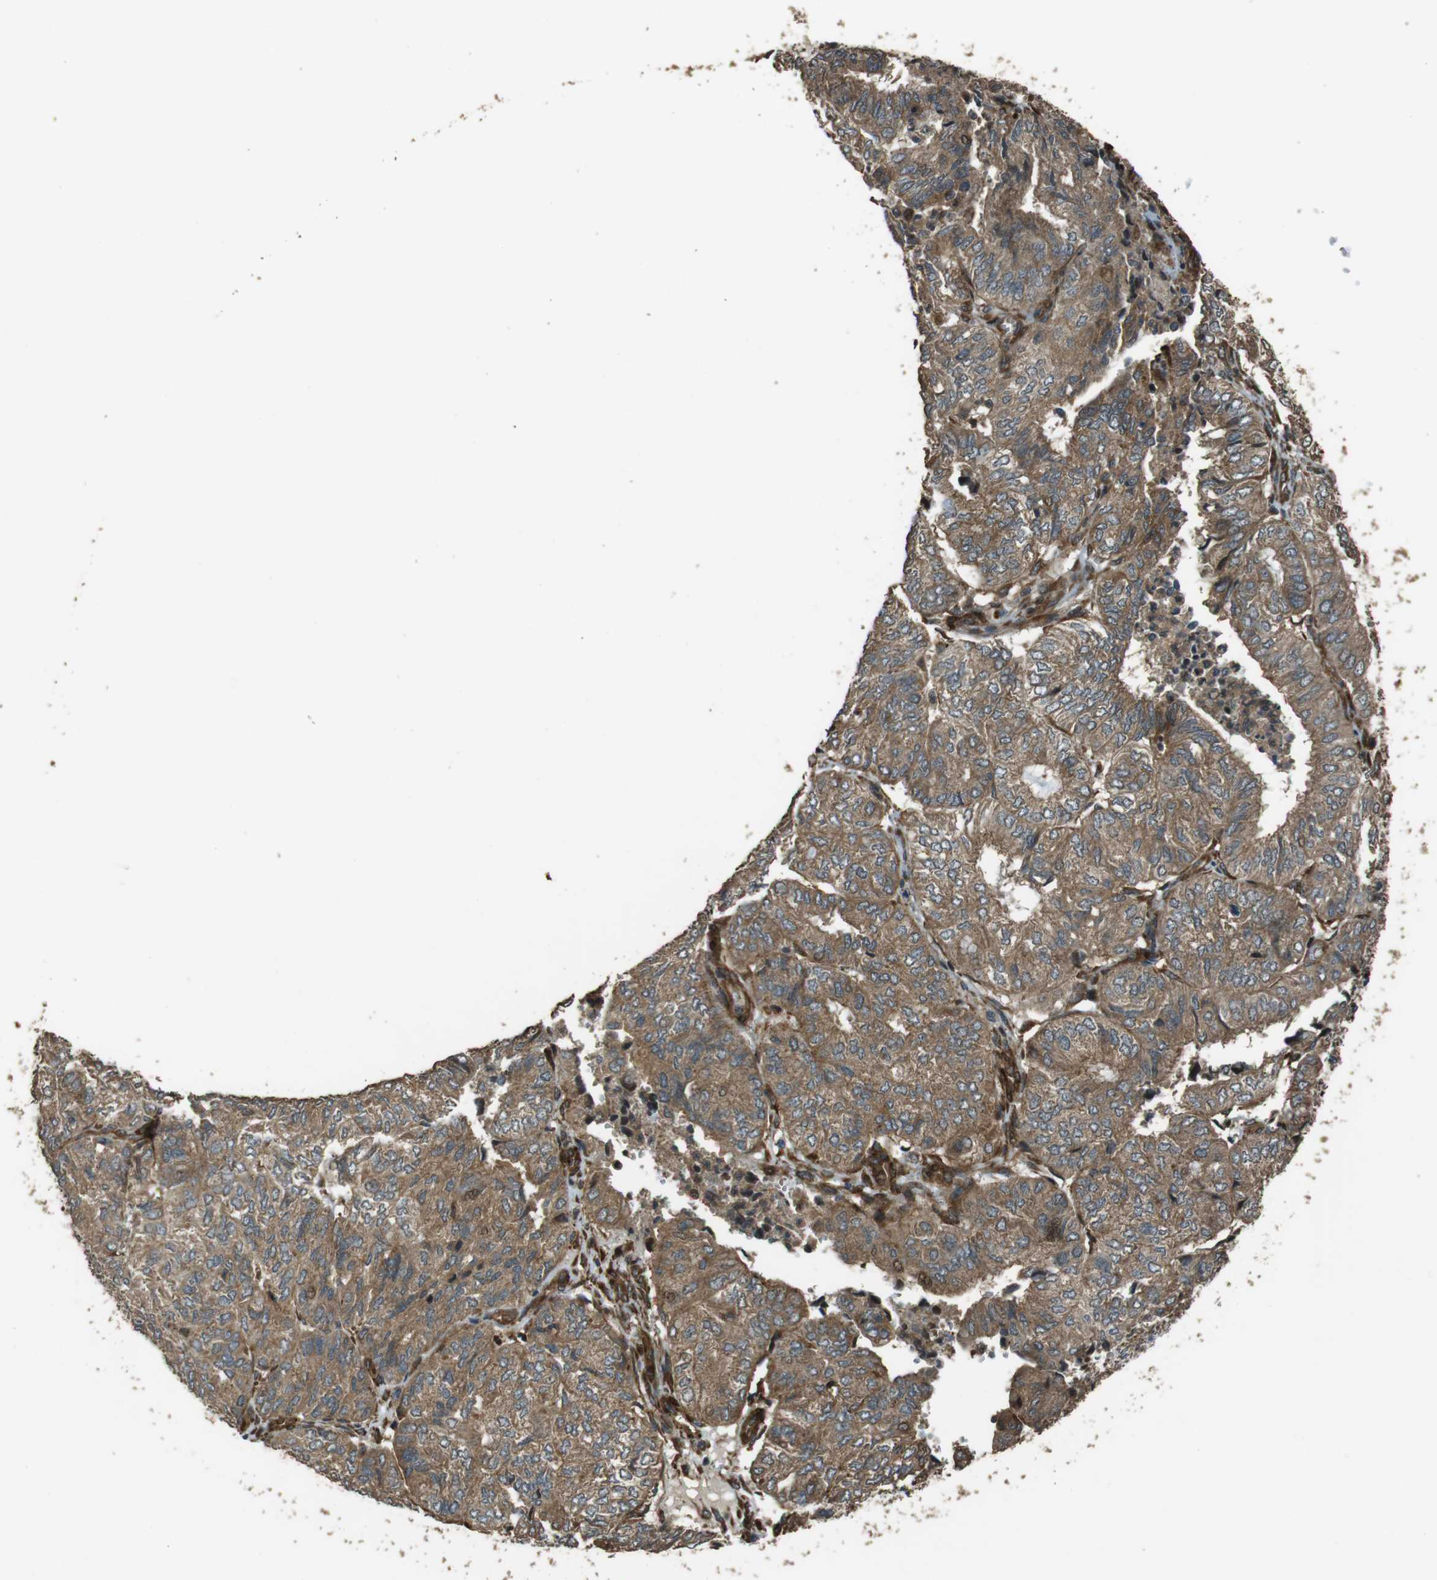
{"staining": {"intensity": "moderate", "quantity": ">75%", "location": "cytoplasmic/membranous"}, "tissue": "endometrial cancer", "cell_type": "Tumor cells", "image_type": "cancer", "snomed": [{"axis": "morphology", "description": "Adenocarcinoma, NOS"}, {"axis": "topography", "description": "Uterus"}], "caption": "The photomicrograph displays immunohistochemical staining of adenocarcinoma (endometrial). There is moderate cytoplasmic/membranous expression is identified in about >75% of tumor cells.", "gene": "MSRB3", "patient": {"sex": "female", "age": 60}}